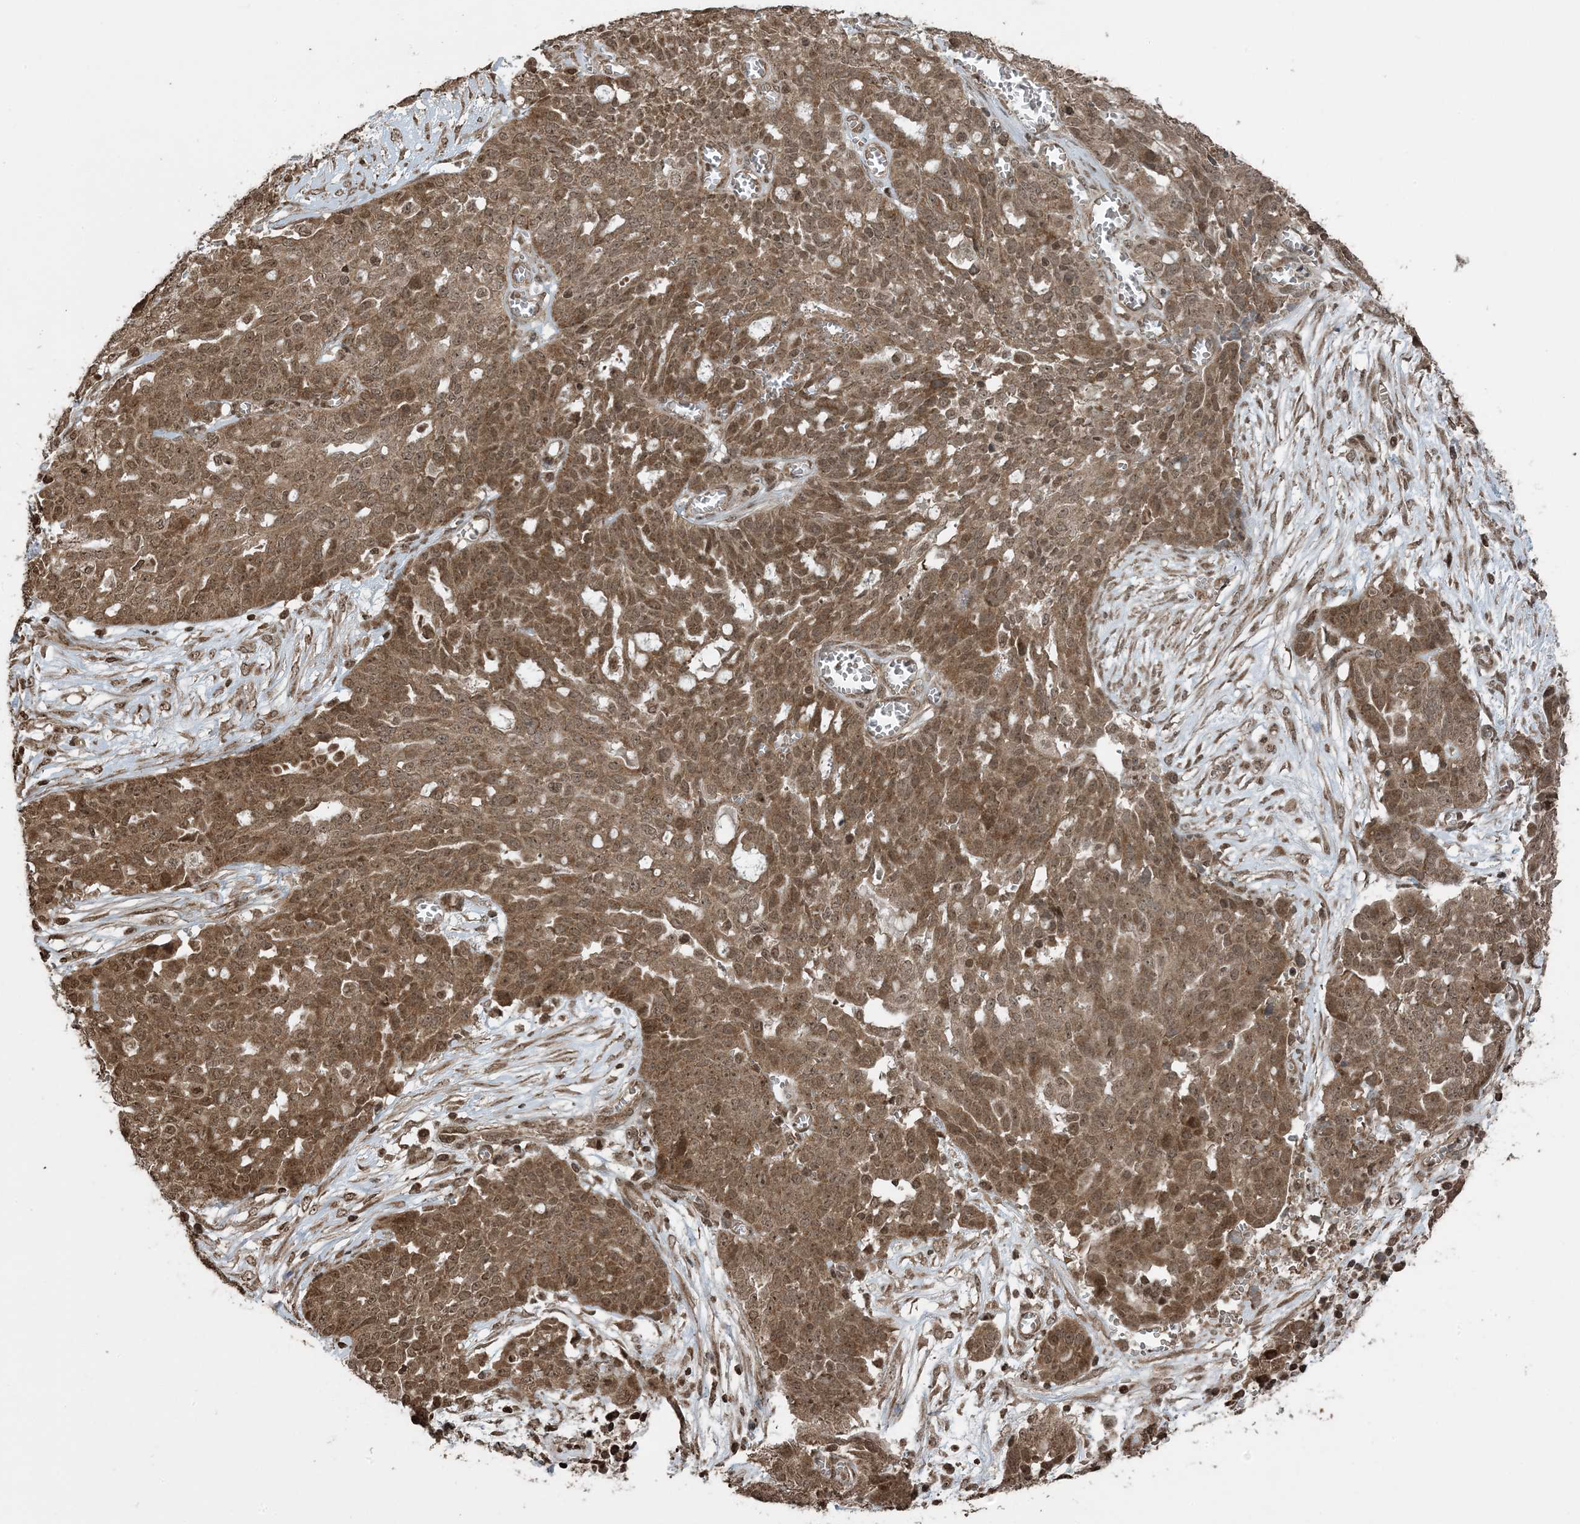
{"staining": {"intensity": "moderate", "quantity": ">75%", "location": "cytoplasmic/membranous,nuclear"}, "tissue": "ovarian cancer", "cell_type": "Tumor cells", "image_type": "cancer", "snomed": [{"axis": "morphology", "description": "Cystadenocarcinoma, serous, NOS"}, {"axis": "topography", "description": "Soft tissue"}, {"axis": "topography", "description": "Ovary"}], "caption": "Ovarian serous cystadenocarcinoma stained with DAB (3,3'-diaminobenzidine) immunohistochemistry displays medium levels of moderate cytoplasmic/membranous and nuclear positivity in about >75% of tumor cells.", "gene": "ZFAND2B", "patient": {"sex": "female", "age": 57}}